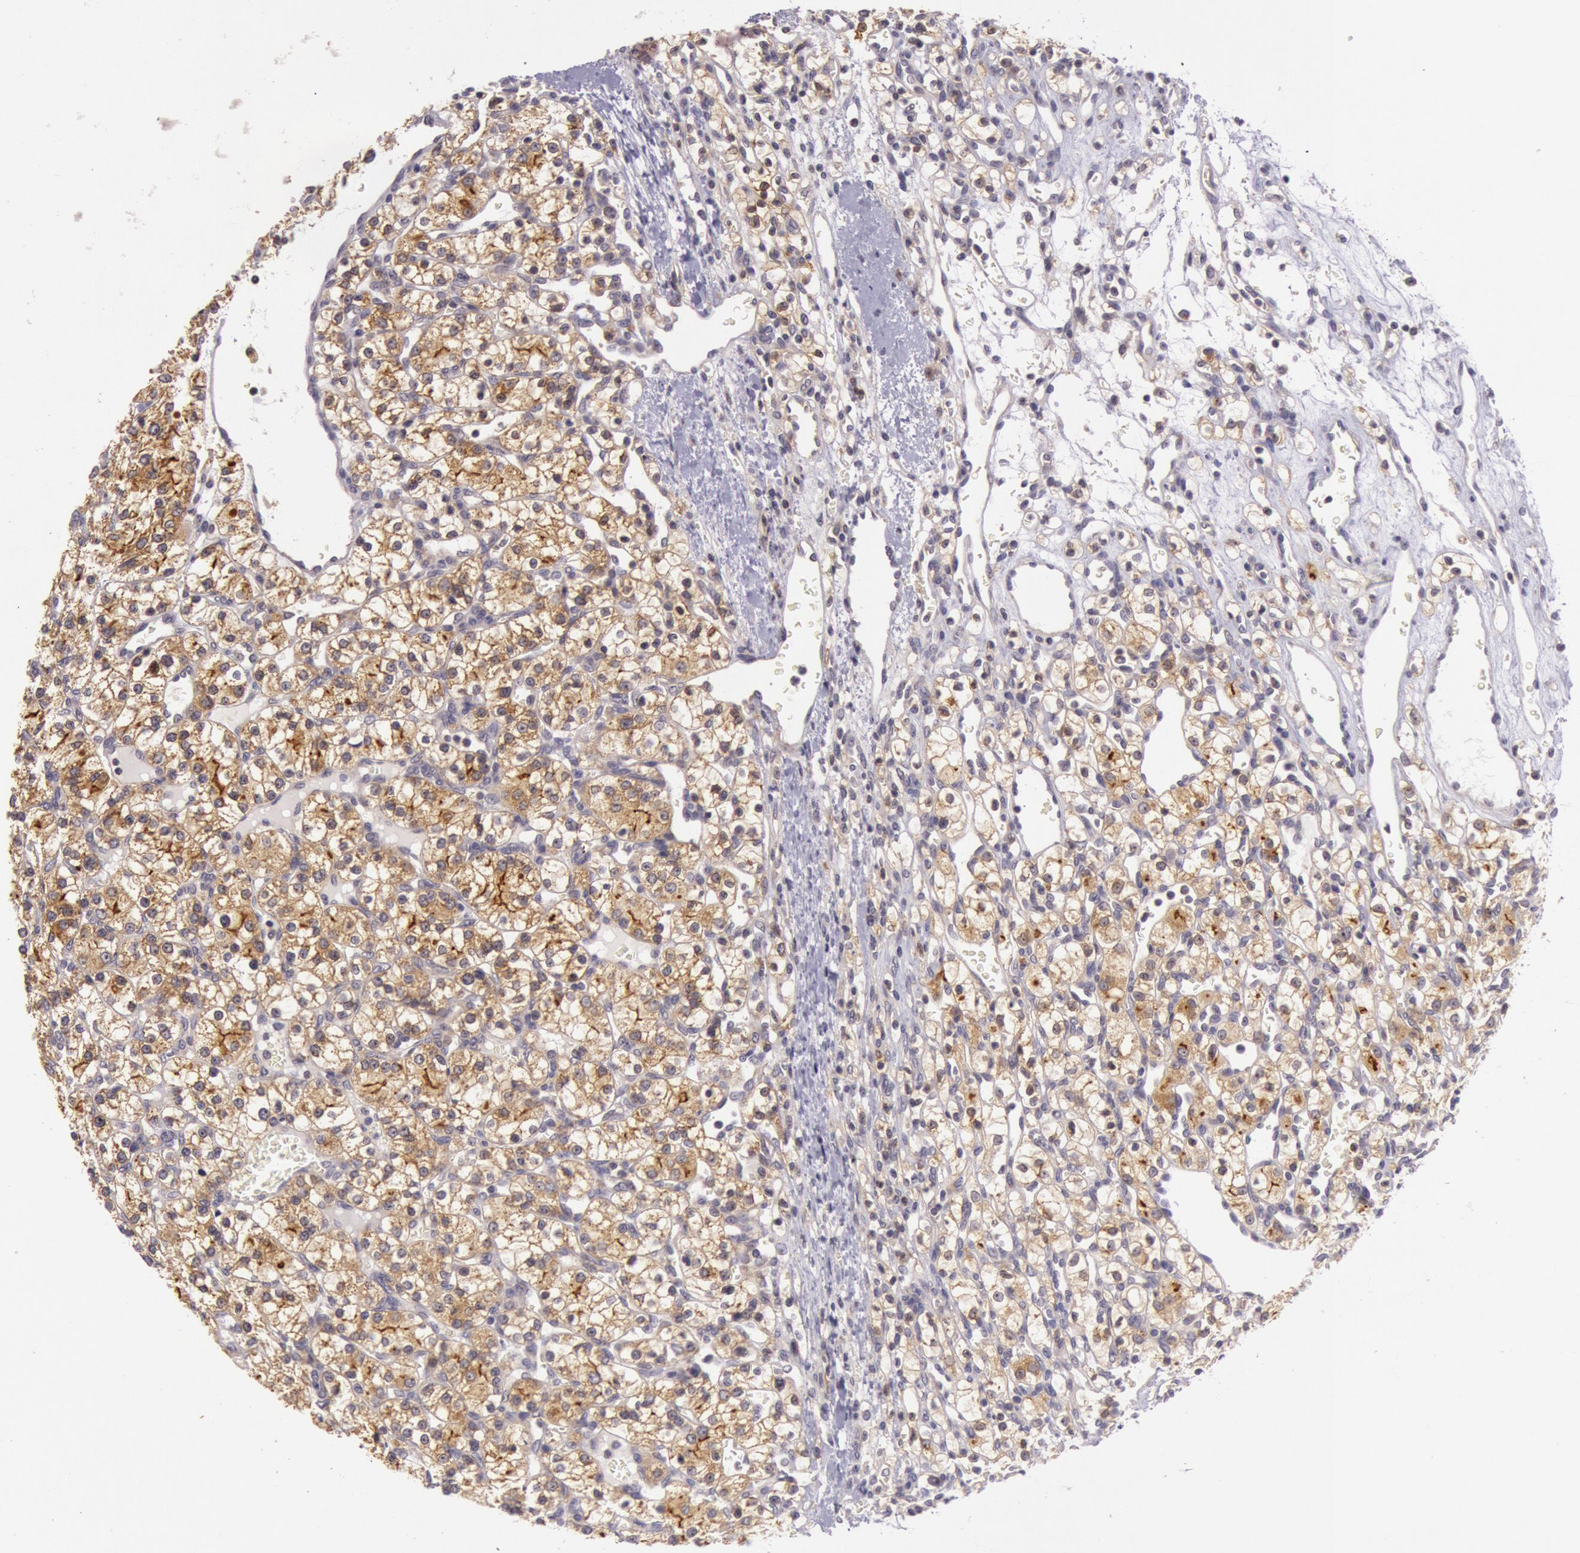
{"staining": {"intensity": "strong", "quantity": ">75%", "location": "cytoplasmic/membranous"}, "tissue": "renal cancer", "cell_type": "Tumor cells", "image_type": "cancer", "snomed": [{"axis": "morphology", "description": "Adenocarcinoma, NOS"}, {"axis": "topography", "description": "Kidney"}], "caption": "There is high levels of strong cytoplasmic/membranous expression in tumor cells of renal cancer (adenocarcinoma), as demonstrated by immunohistochemical staining (brown color).", "gene": "CDK16", "patient": {"sex": "female", "age": 62}}